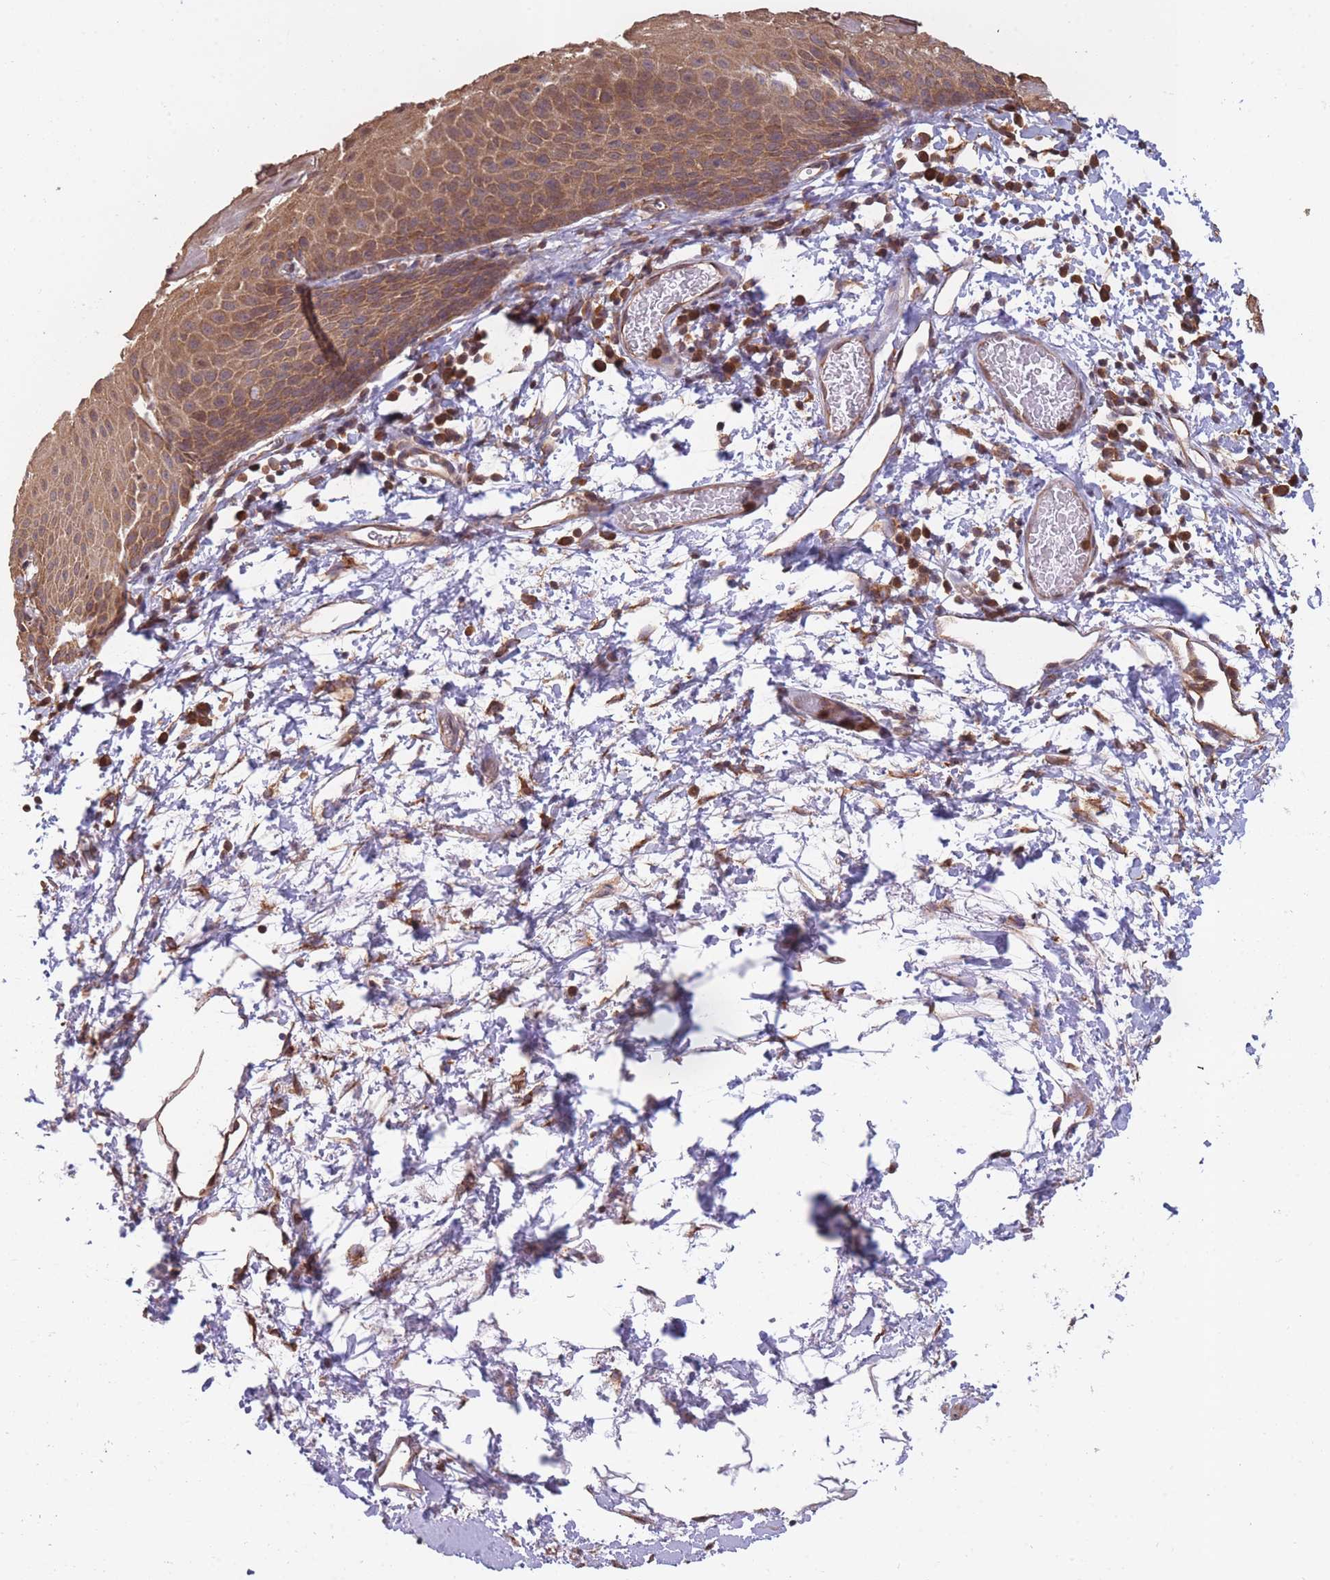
{"staining": {"intensity": "moderate", "quantity": ">75%", "location": "cytoplasmic/membranous"}, "tissue": "skin", "cell_type": "Epidermal cells", "image_type": "normal", "snomed": [{"axis": "morphology", "description": "Normal tissue, NOS"}, {"axis": "morphology", "description": "Hemorrhoids"}, {"axis": "morphology", "description": "Inflammation, NOS"}, {"axis": "topography", "description": "Anal"}], "caption": "Human skin stained for a protein (brown) demonstrates moderate cytoplasmic/membranous positive expression in about >75% of epidermal cells.", "gene": "ARL13B", "patient": {"sex": "male", "age": 60}}